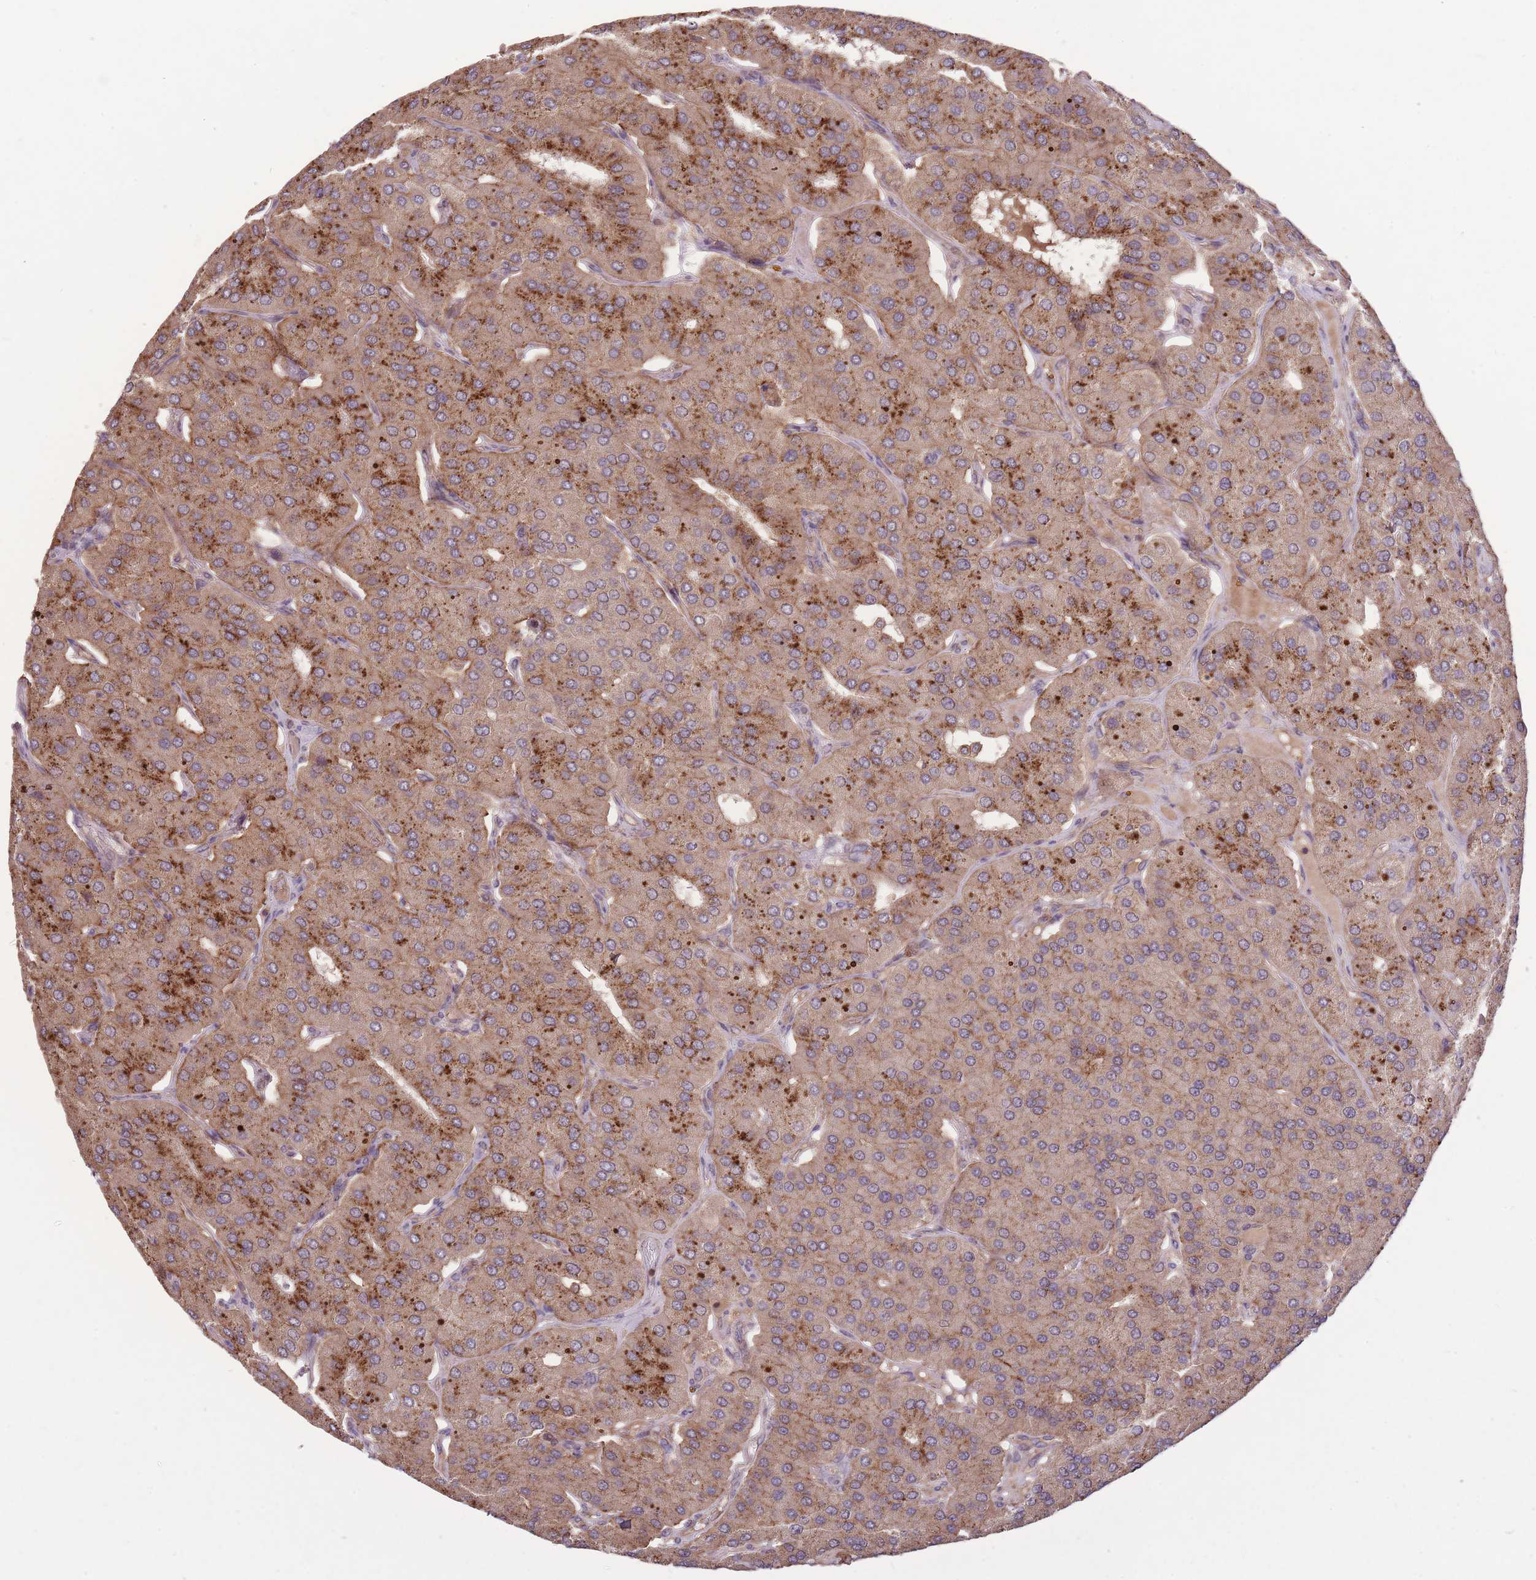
{"staining": {"intensity": "moderate", "quantity": ">75%", "location": "cytoplasmic/membranous"}, "tissue": "parathyroid gland", "cell_type": "Glandular cells", "image_type": "normal", "snomed": [{"axis": "morphology", "description": "Normal tissue, NOS"}, {"axis": "morphology", "description": "Adenoma, NOS"}, {"axis": "topography", "description": "Parathyroid gland"}], "caption": "Immunohistochemical staining of normal parathyroid gland demonstrates >75% levels of moderate cytoplasmic/membranous protein staining in about >75% of glandular cells.", "gene": "POLR3F", "patient": {"sex": "female", "age": 86}}